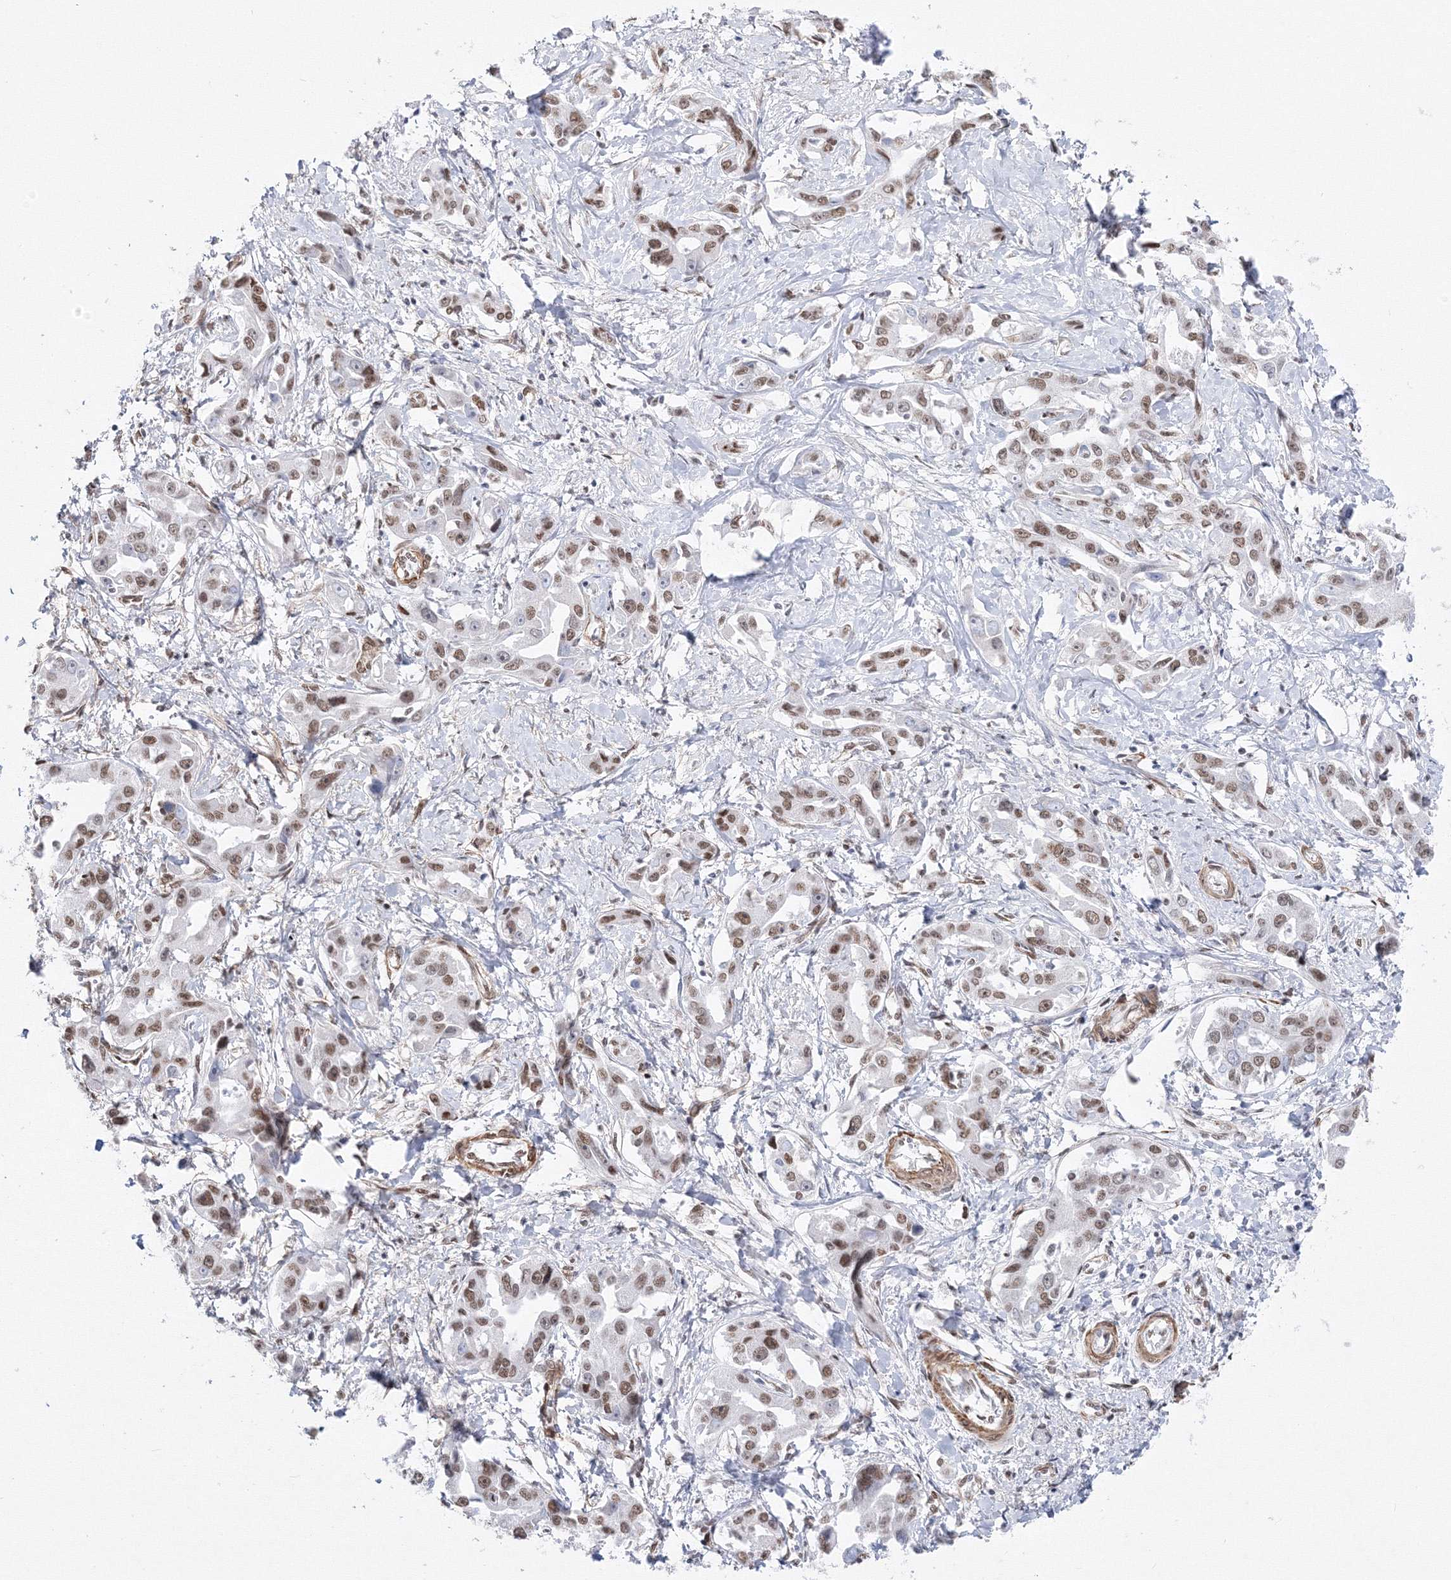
{"staining": {"intensity": "moderate", "quantity": ">75%", "location": "nuclear"}, "tissue": "liver cancer", "cell_type": "Tumor cells", "image_type": "cancer", "snomed": [{"axis": "morphology", "description": "Cholangiocarcinoma"}, {"axis": "topography", "description": "Liver"}], "caption": "Brown immunohistochemical staining in human cholangiocarcinoma (liver) shows moderate nuclear staining in about >75% of tumor cells. (DAB (3,3'-diaminobenzidine) IHC, brown staining for protein, blue staining for nuclei).", "gene": "ZNF638", "patient": {"sex": "male", "age": 59}}